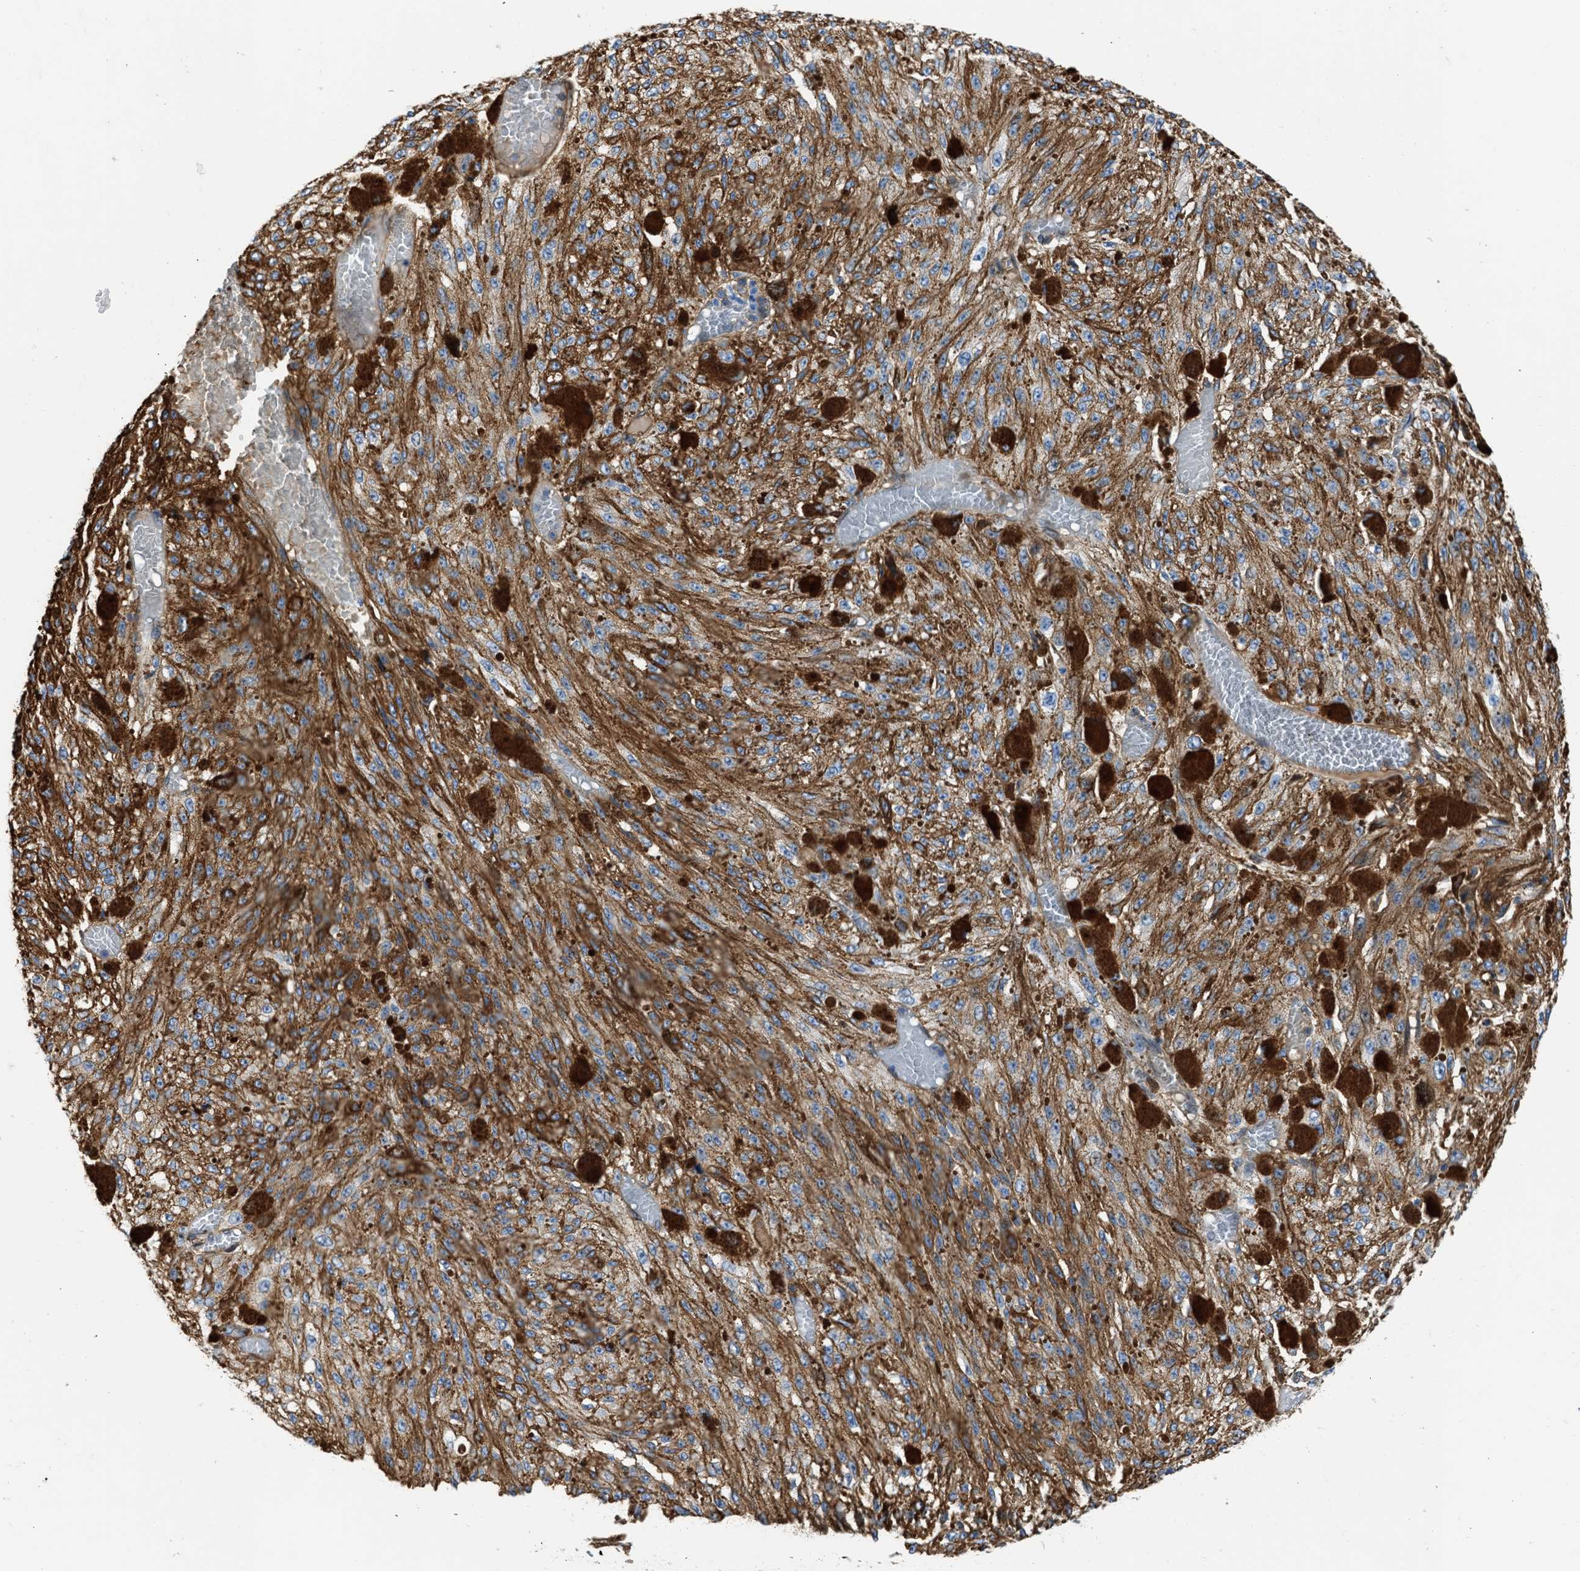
{"staining": {"intensity": "moderate", "quantity": ">75%", "location": "cytoplasmic/membranous"}, "tissue": "melanoma", "cell_type": "Tumor cells", "image_type": "cancer", "snomed": [{"axis": "morphology", "description": "Malignant melanoma, NOS"}, {"axis": "topography", "description": "Other"}], "caption": "Protein analysis of melanoma tissue displays moderate cytoplasmic/membranous staining in approximately >75% of tumor cells.", "gene": "MAS1L", "patient": {"sex": "male", "age": 79}}